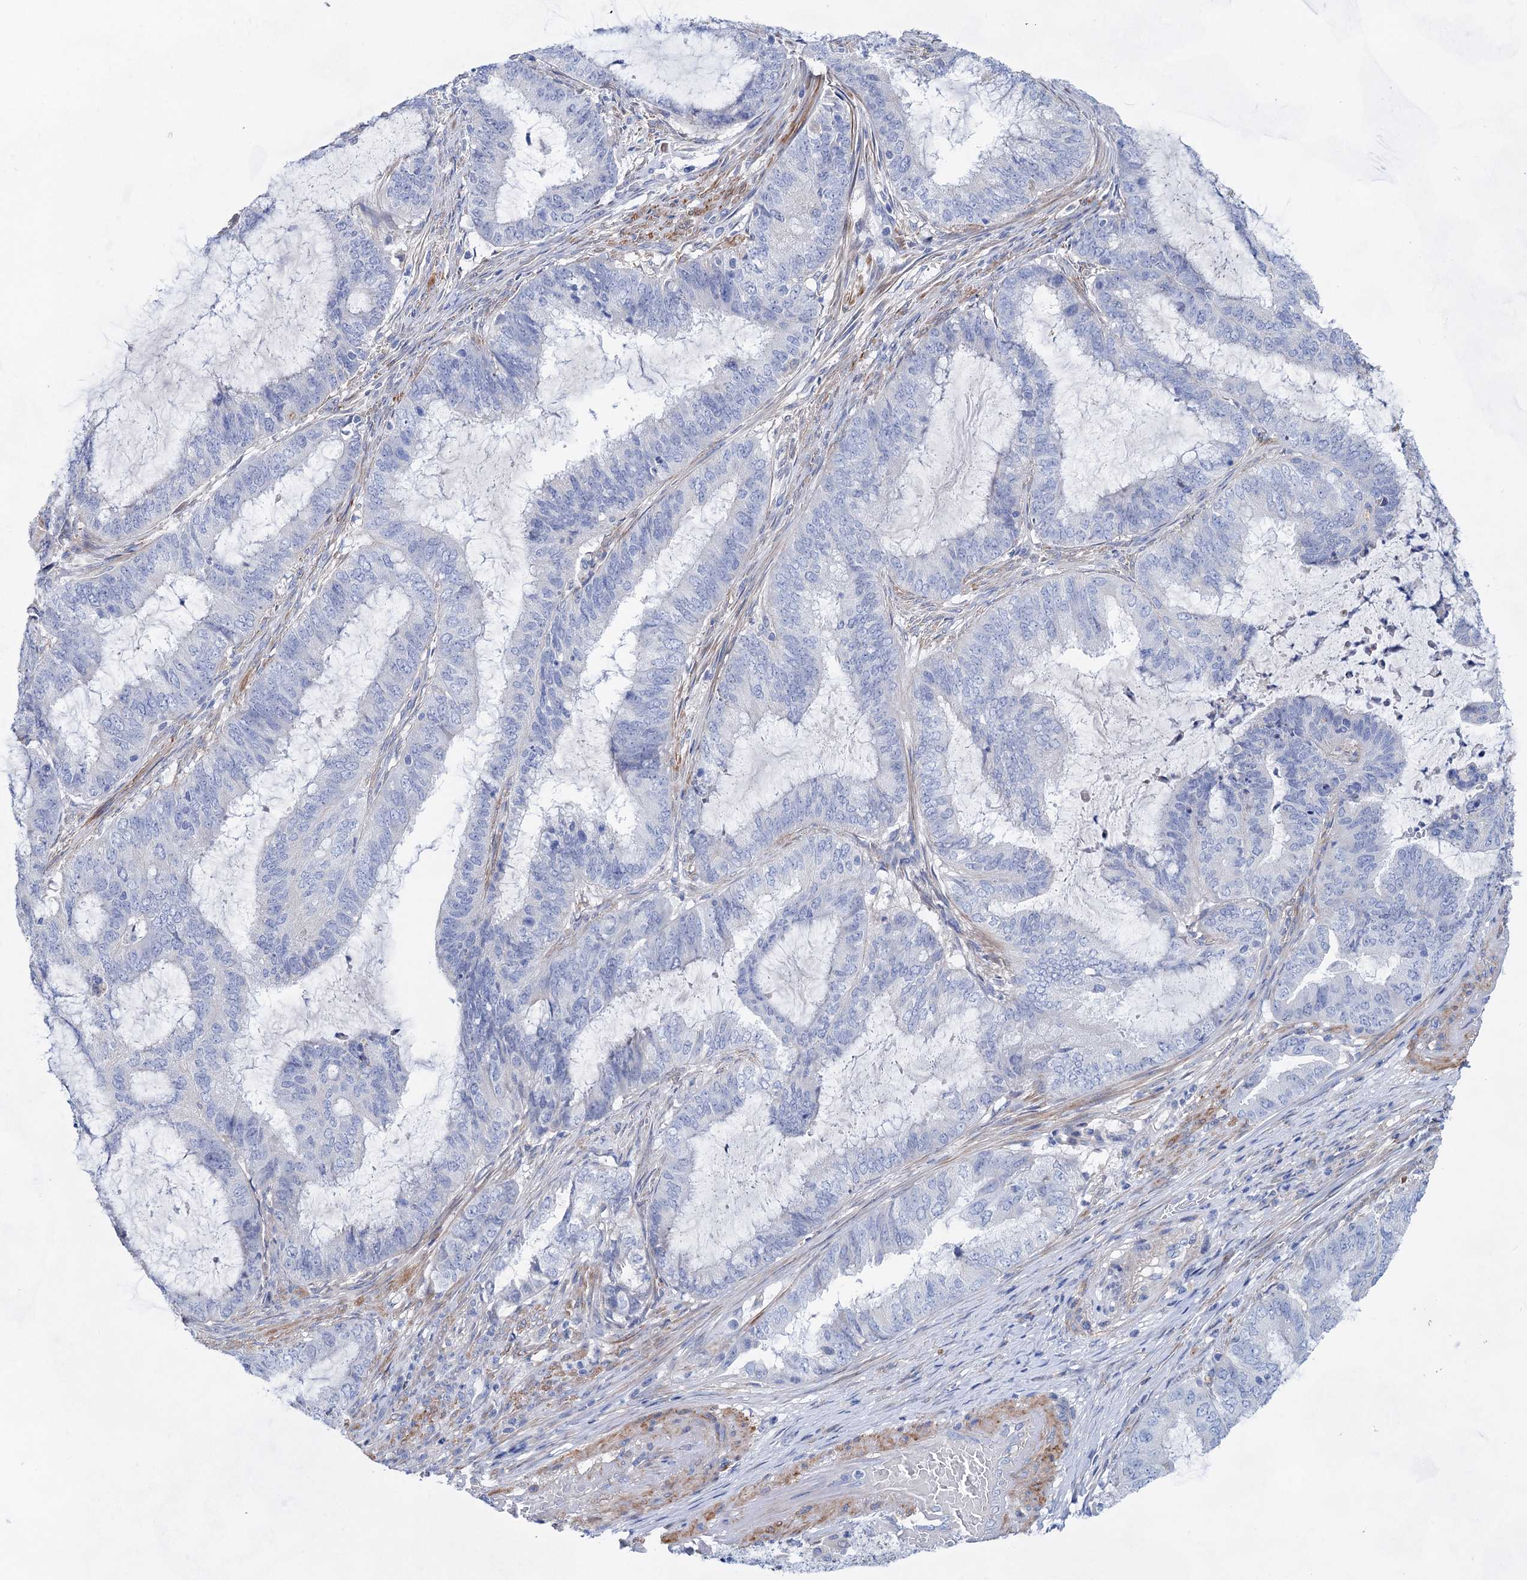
{"staining": {"intensity": "negative", "quantity": "none", "location": "none"}, "tissue": "endometrial cancer", "cell_type": "Tumor cells", "image_type": "cancer", "snomed": [{"axis": "morphology", "description": "Adenocarcinoma, NOS"}, {"axis": "topography", "description": "Endometrium"}], "caption": "IHC photomicrograph of endometrial cancer stained for a protein (brown), which displays no positivity in tumor cells.", "gene": "GPR155", "patient": {"sex": "female", "age": 51}}